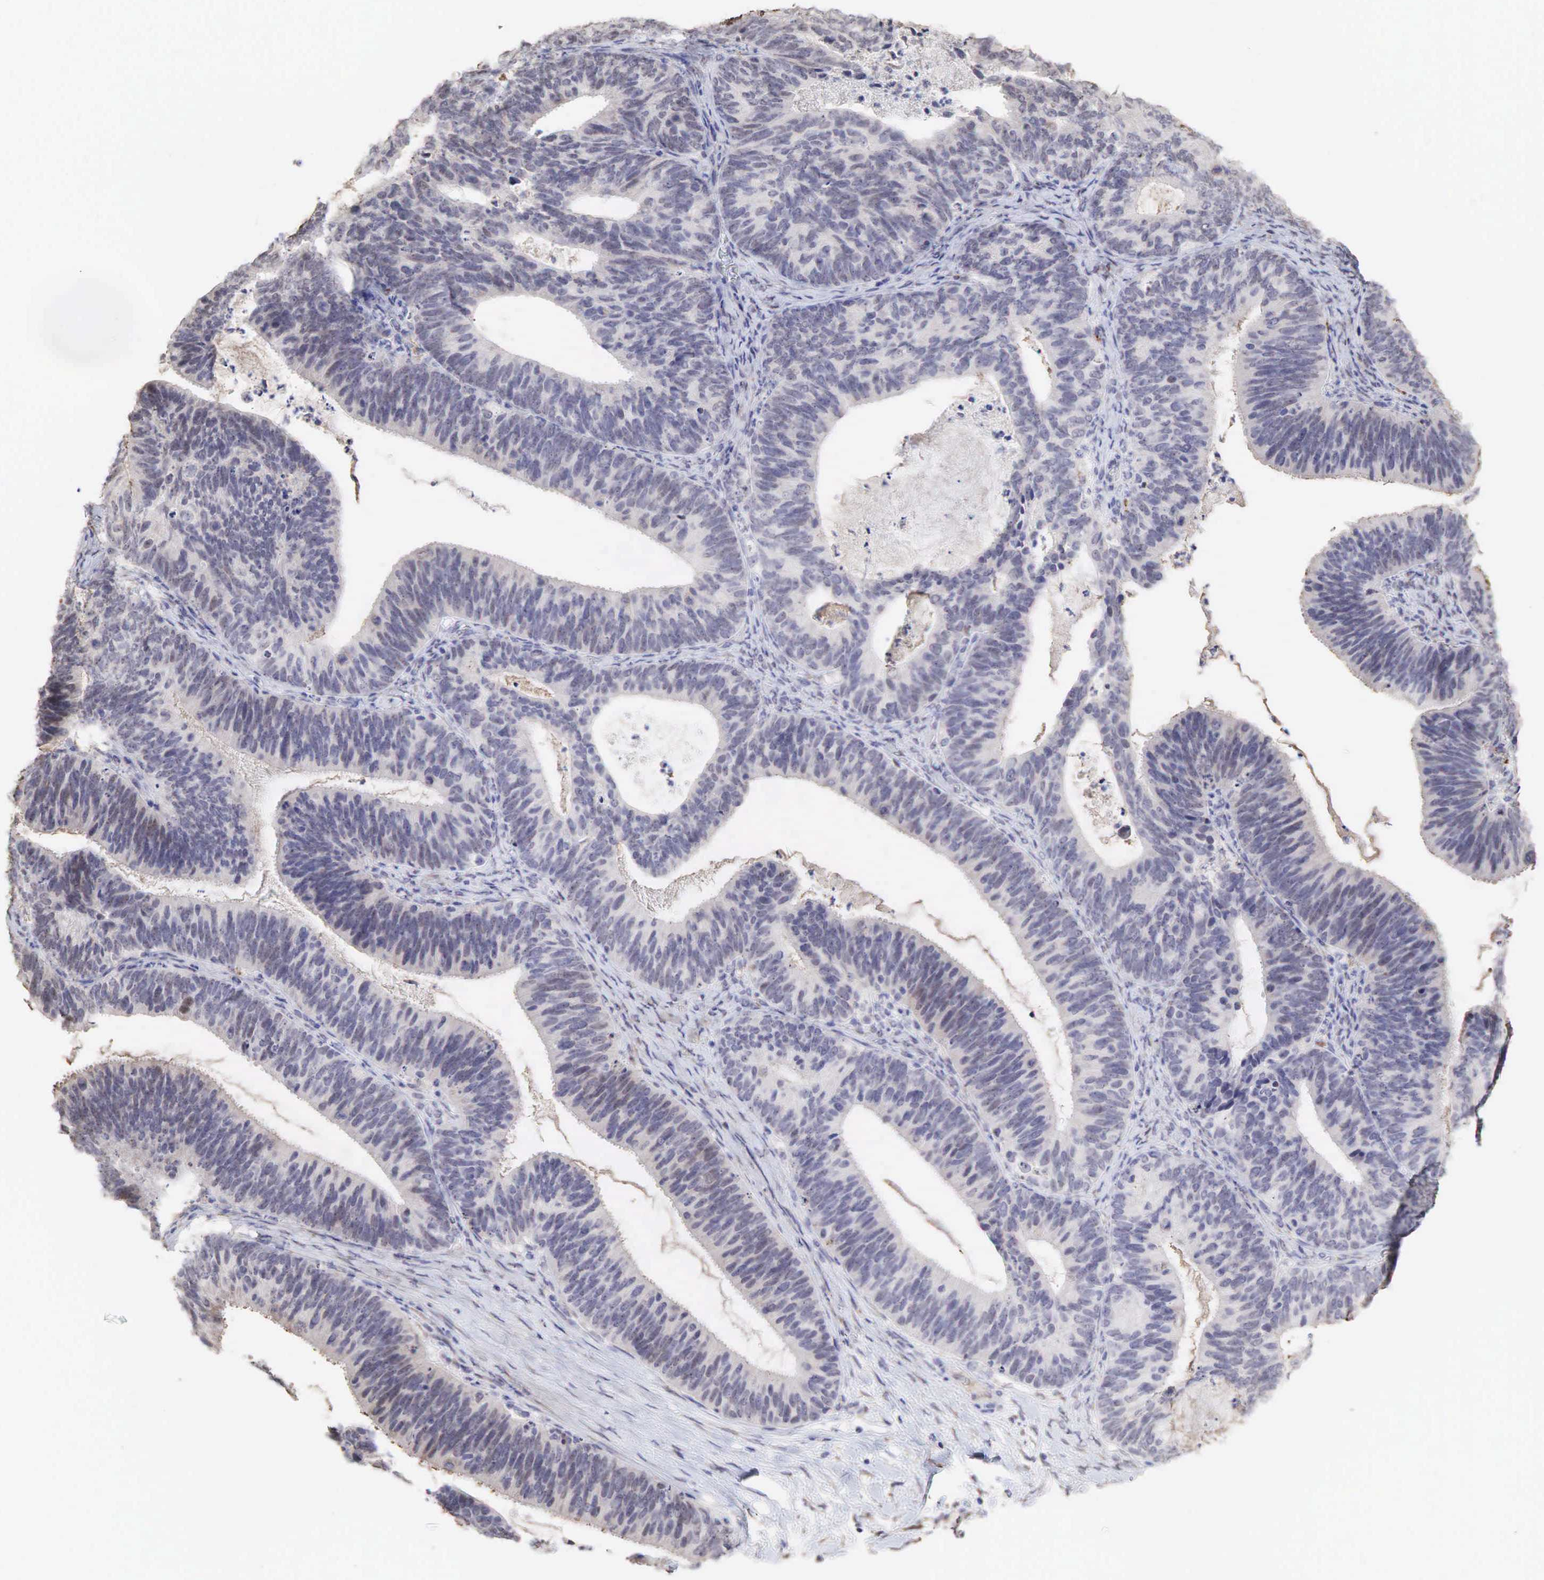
{"staining": {"intensity": "negative", "quantity": "none", "location": "none"}, "tissue": "ovarian cancer", "cell_type": "Tumor cells", "image_type": "cancer", "snomed": [{"axis": "morphology", "description": "Carcinoma, endometroid"}, {"axis": "topography", "description": "Ovary"}], "caption": "Ovarian endometroid carcinoma was stained to show a protein in brown. There is no significant staining in tumor cells.", "gene": "DKC1", "patient": {"sex": "female", "age": 52}}